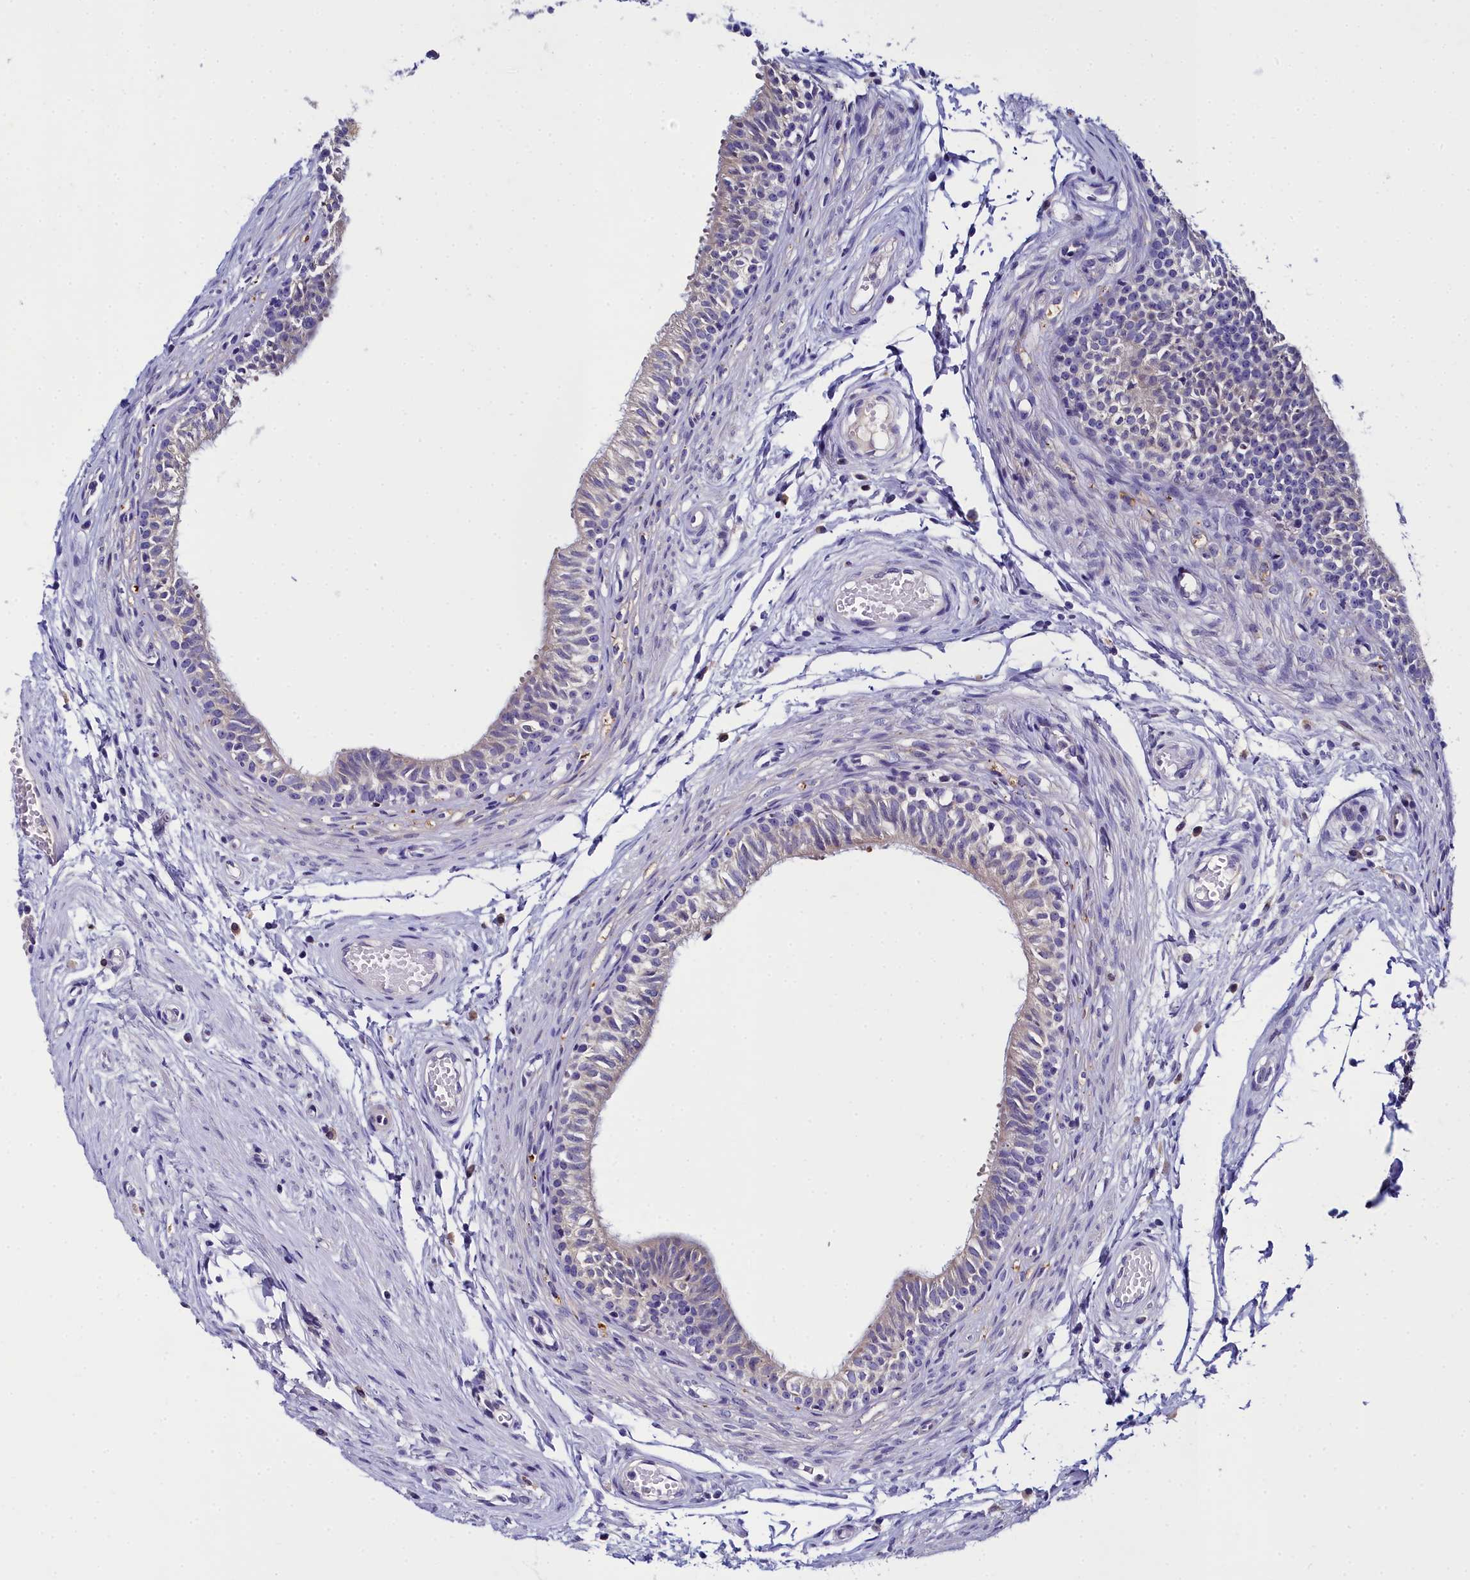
{"staining": {"intensity": "weak", "quantity": "<25%", "location": "cytoplasmic/membranous"}, "tissue": "epididymis", "cell_type": "Glandular cells", "image_type": "normal", "snomed": [{"axis": "morphology", "description": "Normal tissue, NOS"}, {"axis": "topography", "description": "Epididymis, spermatic cord, NOS"}], "caption": "Protein analysis of normal epididymis displays no significant staining in glandular cells. Brightfield microscopy of IHC stained with DAB (brown) and hematoxylin (blue), captured at high magnification.", "gene": "ELAPOR2", "patient": {"sex": "male", "age": 22}}